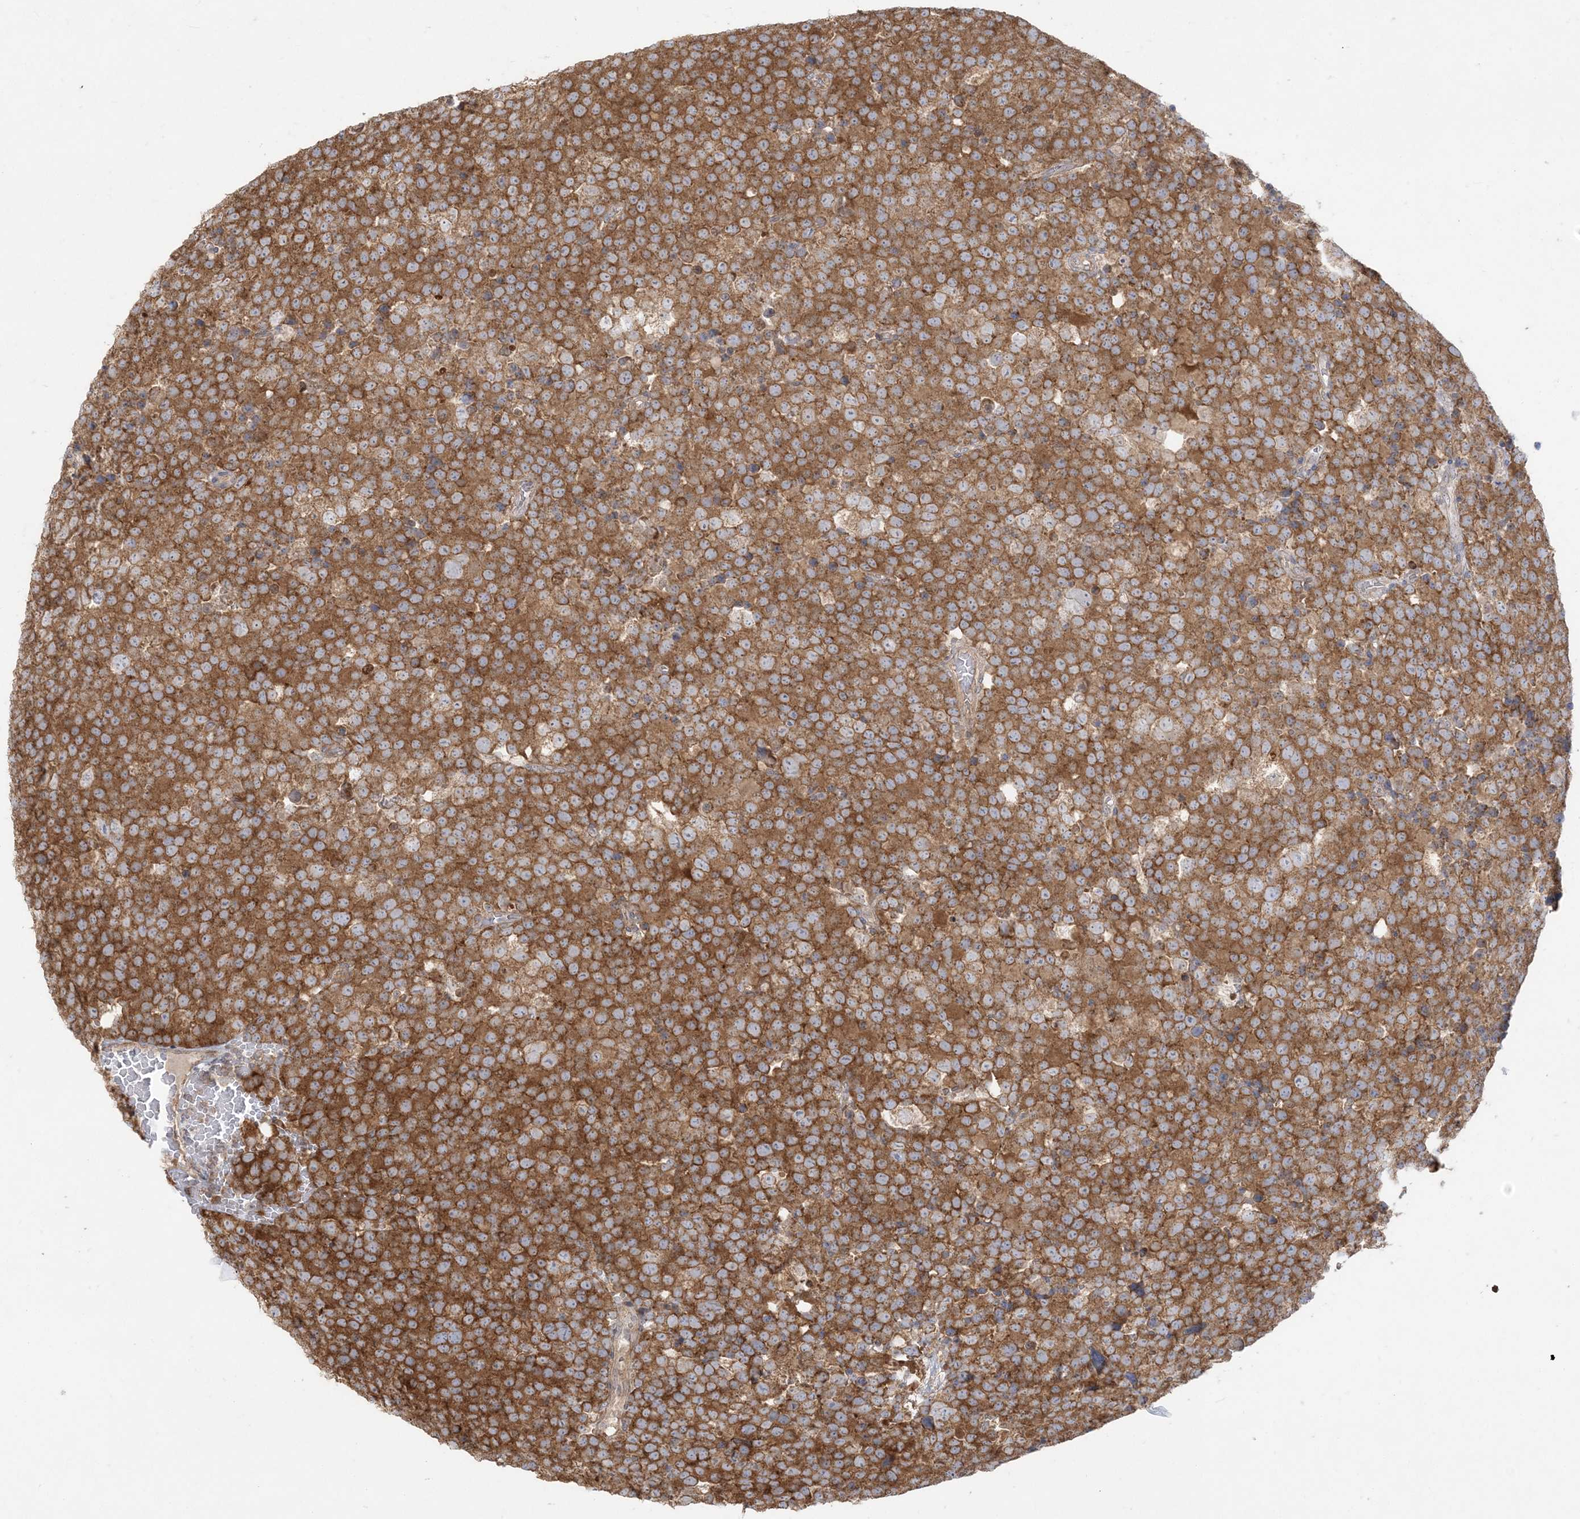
{"staining": {"intensity": "strong", "quantity": ">75%", "location": "cytoplasmic/membranous"}, "tissue": "testis cancer", "cell_type": "Tumor cells", "image_type": "cancer", "snomed": [{"axis": "morphology", "description": "Seminoma, NOS"}, {"axis": "topography", "description": "Testis"}], "caption": "The image displays immunohistochemical staining of testis cancer (seminoma). There is strong cytoplasmic/membranous staining is seen in about >75% of tumor cells.", "gene": "ZC3H6", "patient": {"sex": "male", "age": 71}}